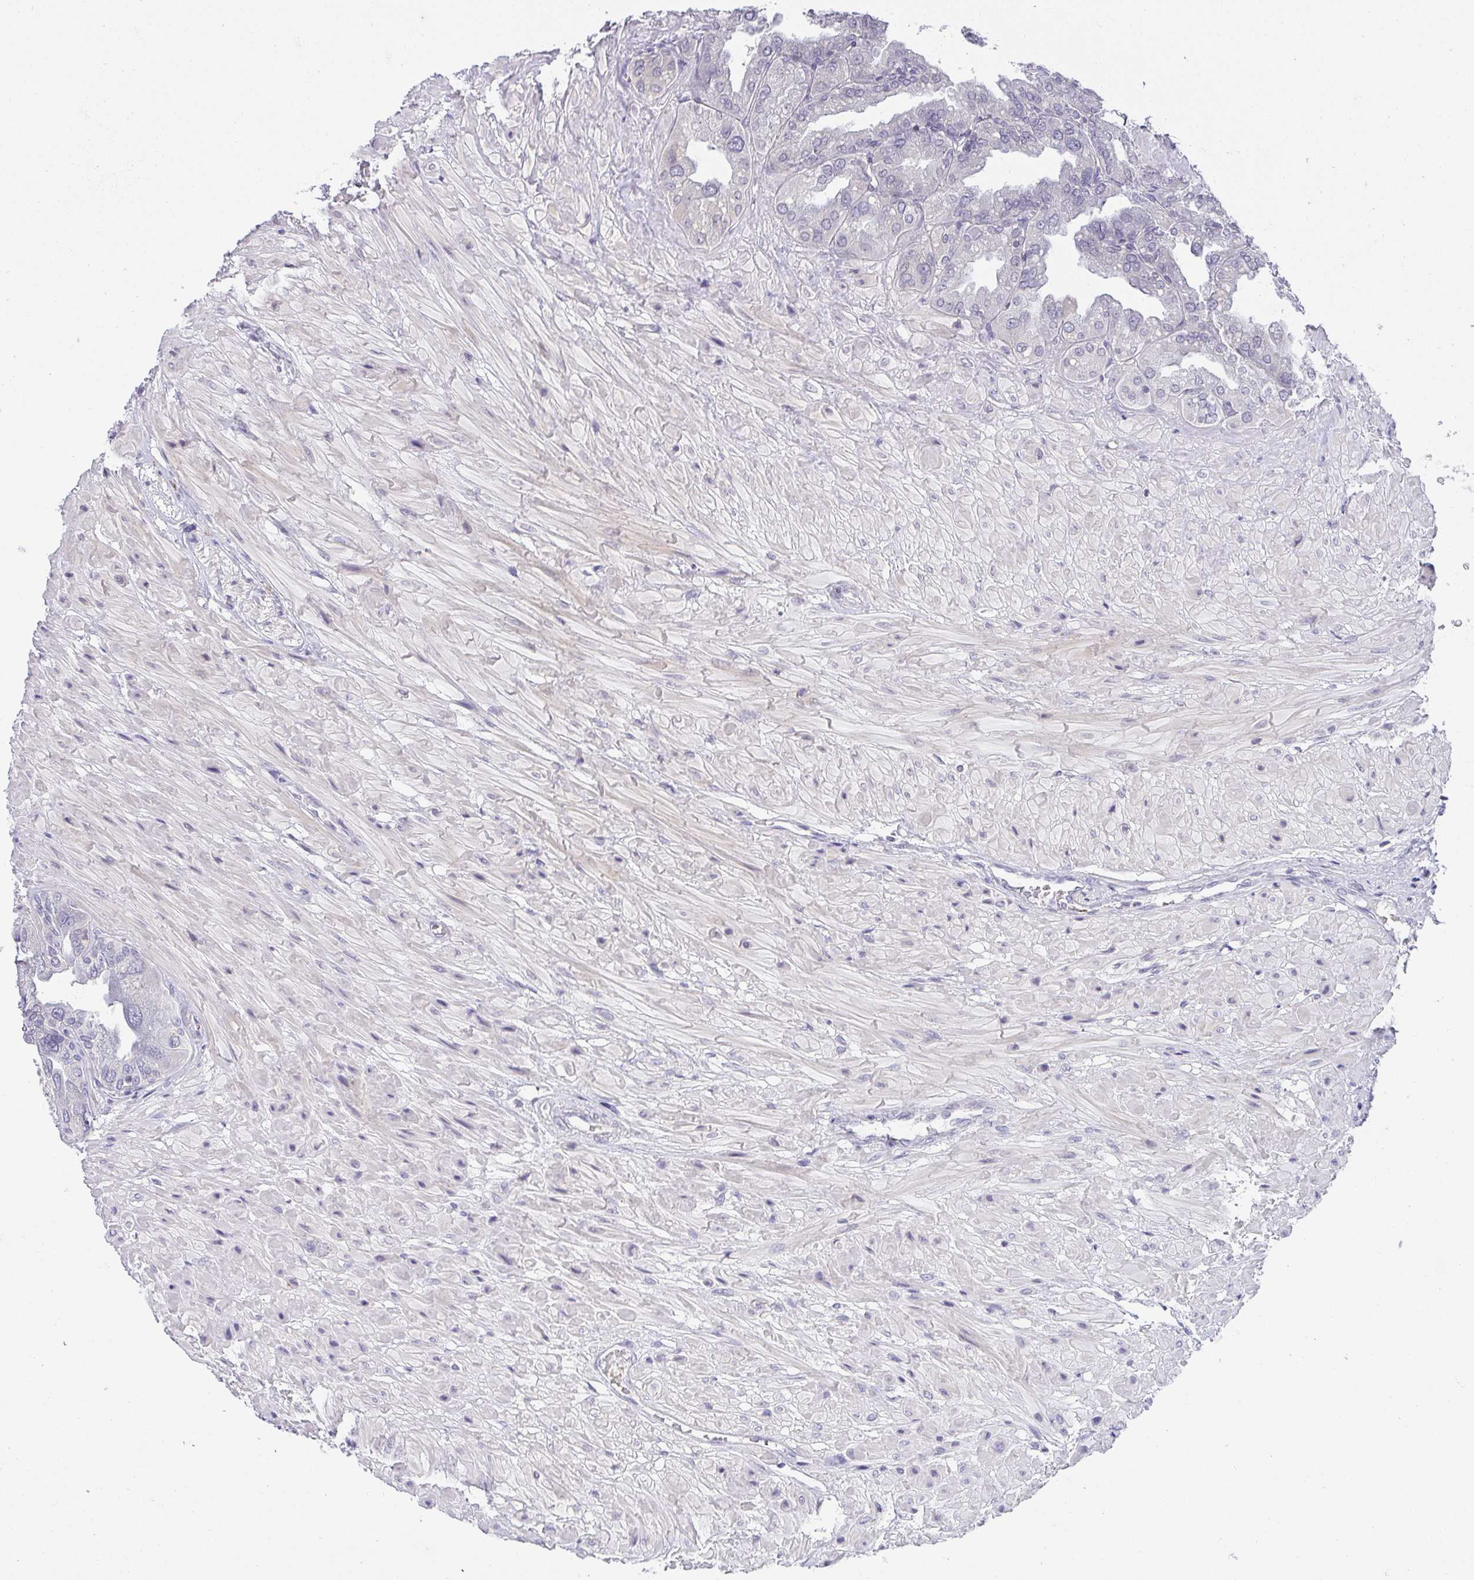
{"staining": {"intensity": "negative", "quantity": "none", "location": "none"}, "tissue": "seminal vesicle", "cell_type": "Glandular cells", "image_type": "normal", "snomed": [{"axis": "morphology", "description": "Normal tissue, NOS"}, {"axis": "topography", "description": "Seminal veicle"}], "caption": "An IHC photomicrograph of normal seminal vesicle is shown. There is no staining in glandular cells of seminal vesicle. The staining is performed using DAB (3,3'-diaminobenzidine) brown chromogen with nuclei counter-stained in using hematoxylin.", "gene": "CACNA1S", "patient": {"sex": "male", "age": 55}}